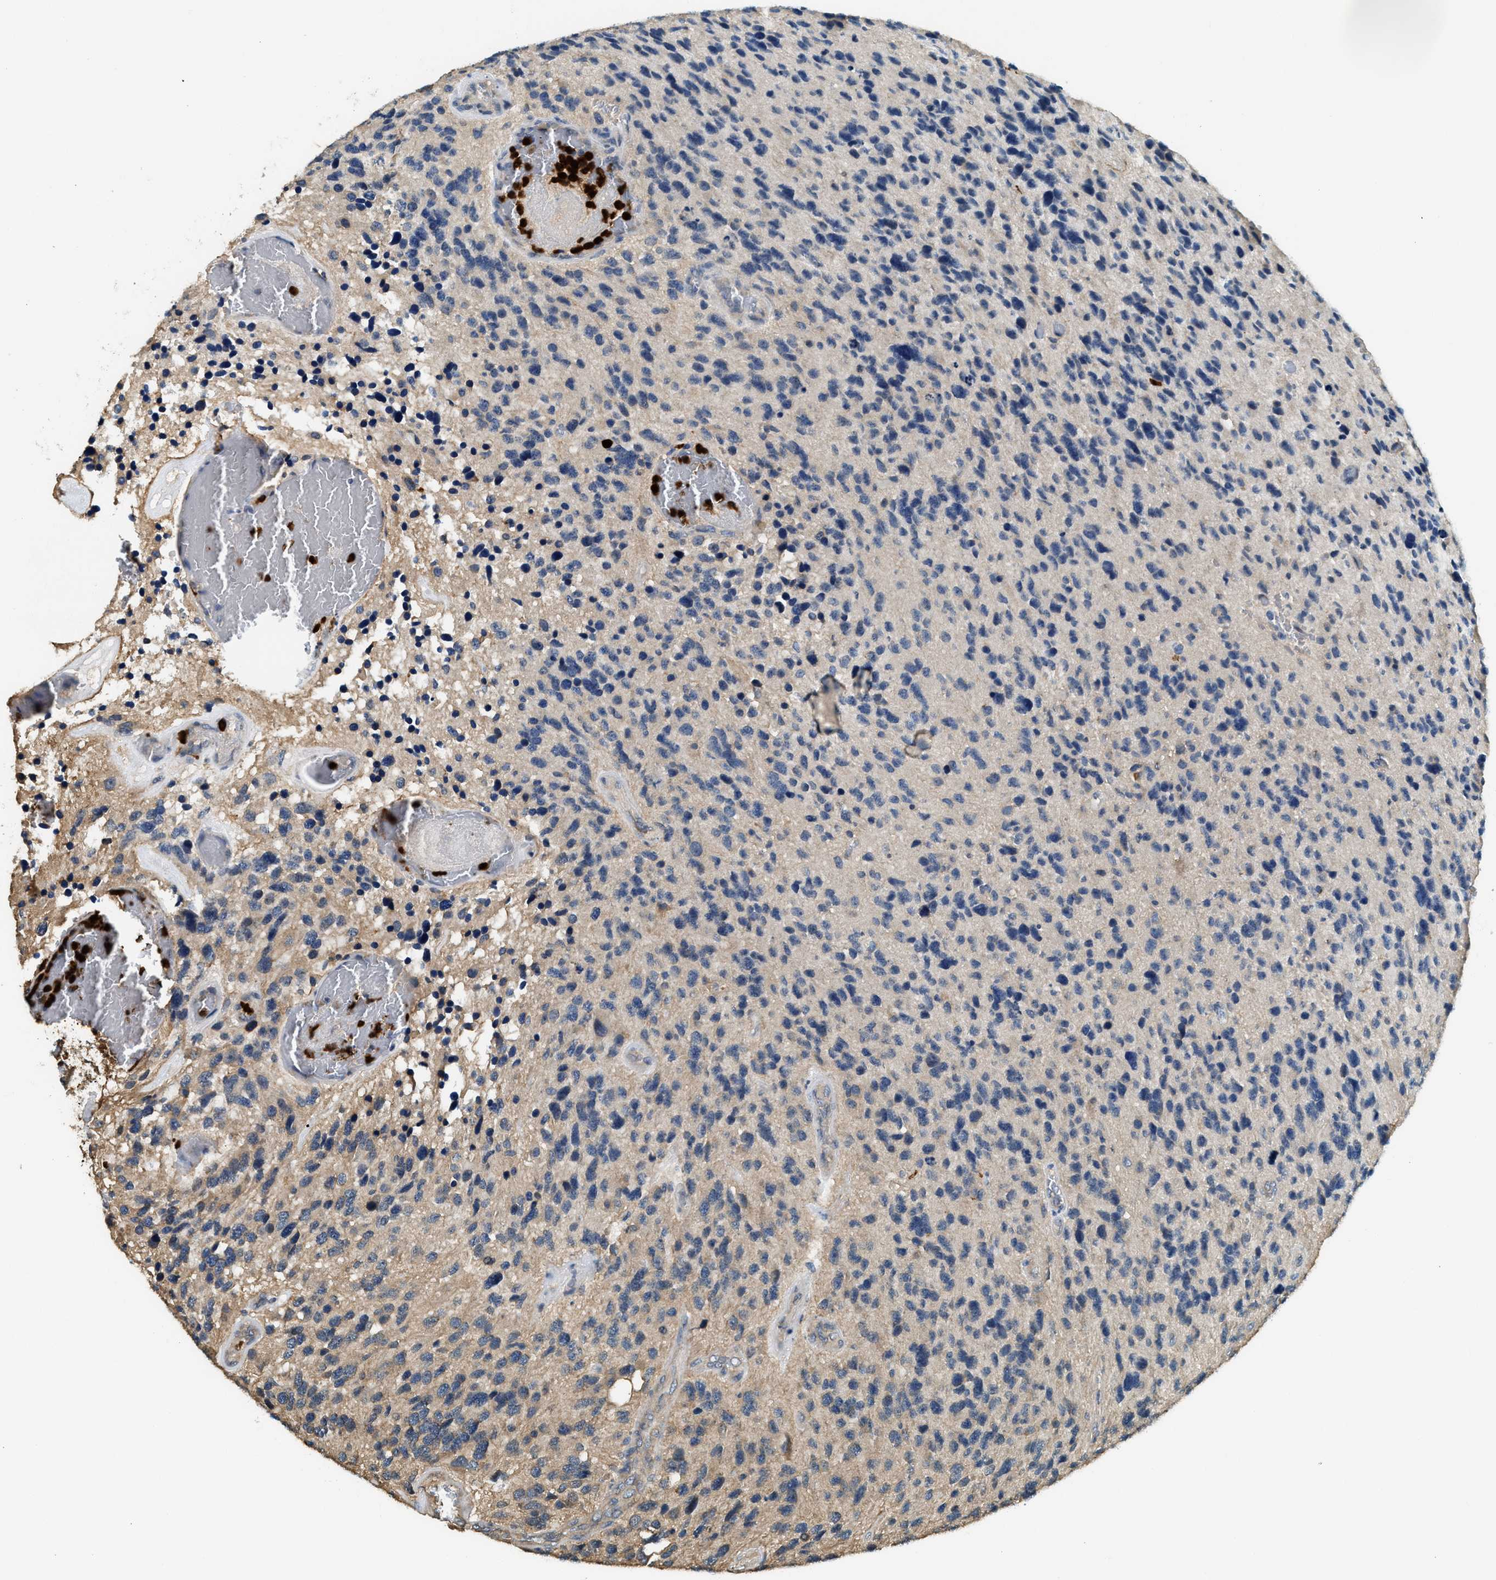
{"staining": {"intensity": "weak", "quantity": "<25%", "location": "cytoplasmic/membranous"}, "tissue": "glioma", "cell_type": "Tumor cells", "image_type": "cancer", "snomed": [{"axis": "morphology", "description": "Glioma, malignant, High grade"}, {"axis": "topography", "description": "Brain"}], "caption": "Human malignant glioma (high-grade) stained for a protein using IHC demonstrates no staining in tumor cells.", "gene": "ANXA3", "patient": {"sex": "female", "age": 58}}